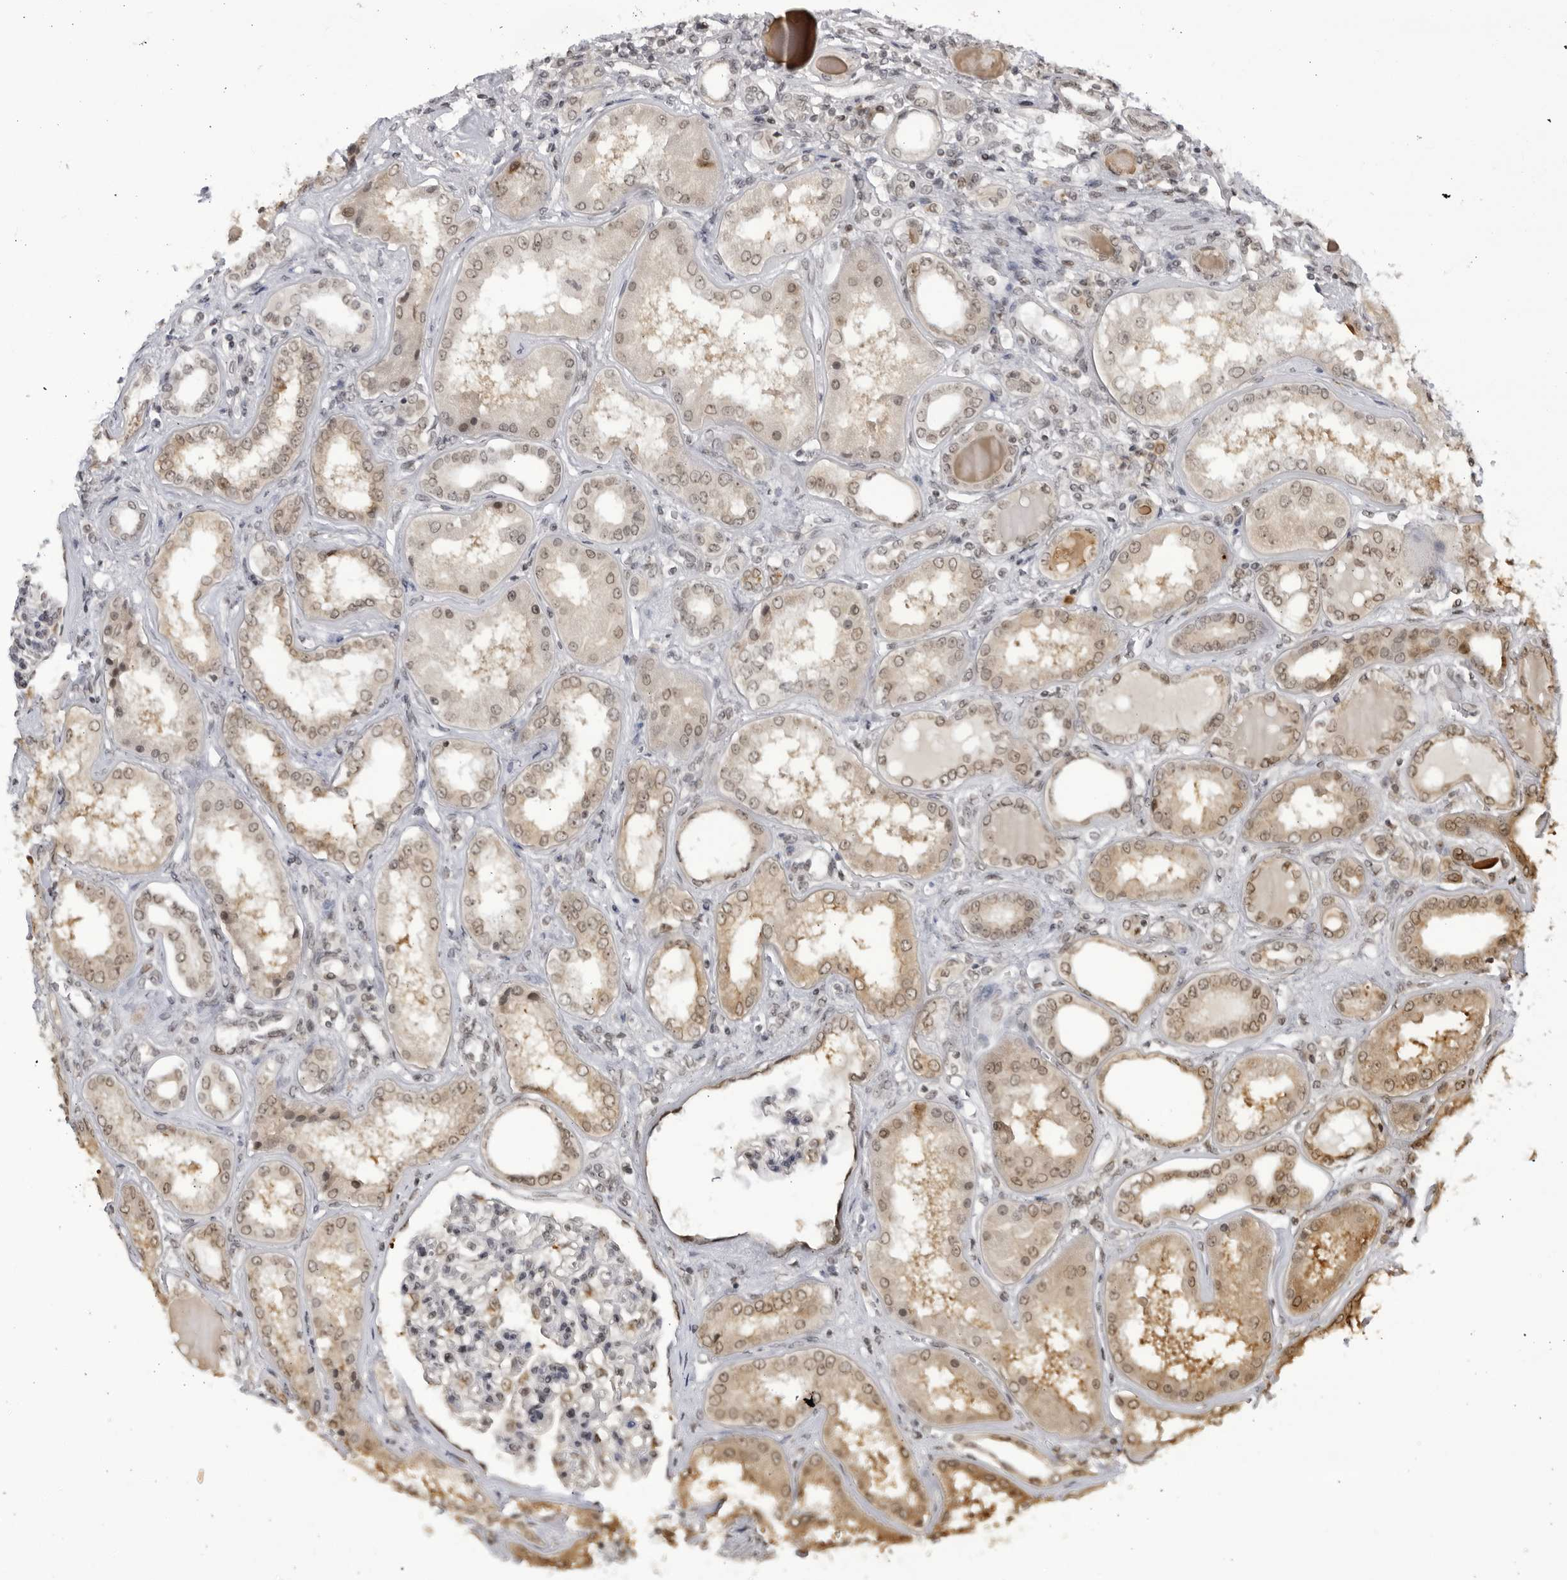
{"staining": {"intensity": "weak", "quantity": "25%-75%", "location": "nuclear"}, "tissue": "kidney", "cell_type": "Cells in glomeruli", "image_type": "normal", "snomed": [{"axis": "morphology", "description": "Normal tissue, NOS"}, {"axis": "topography", "description": "Kidney"}], "caption": "A micrograph of human kidney stained for a protein displays weak nuclear brown staining in cells in glomeruli. The protein is stained brown, and the nuclei are stained in blue (DAB (3,3'-diaminobenzidine) IHC with brightfield microscopy, high magnification).", "gene": "RASGEF1C", "patient": {"sex": "female", "age": 56}}